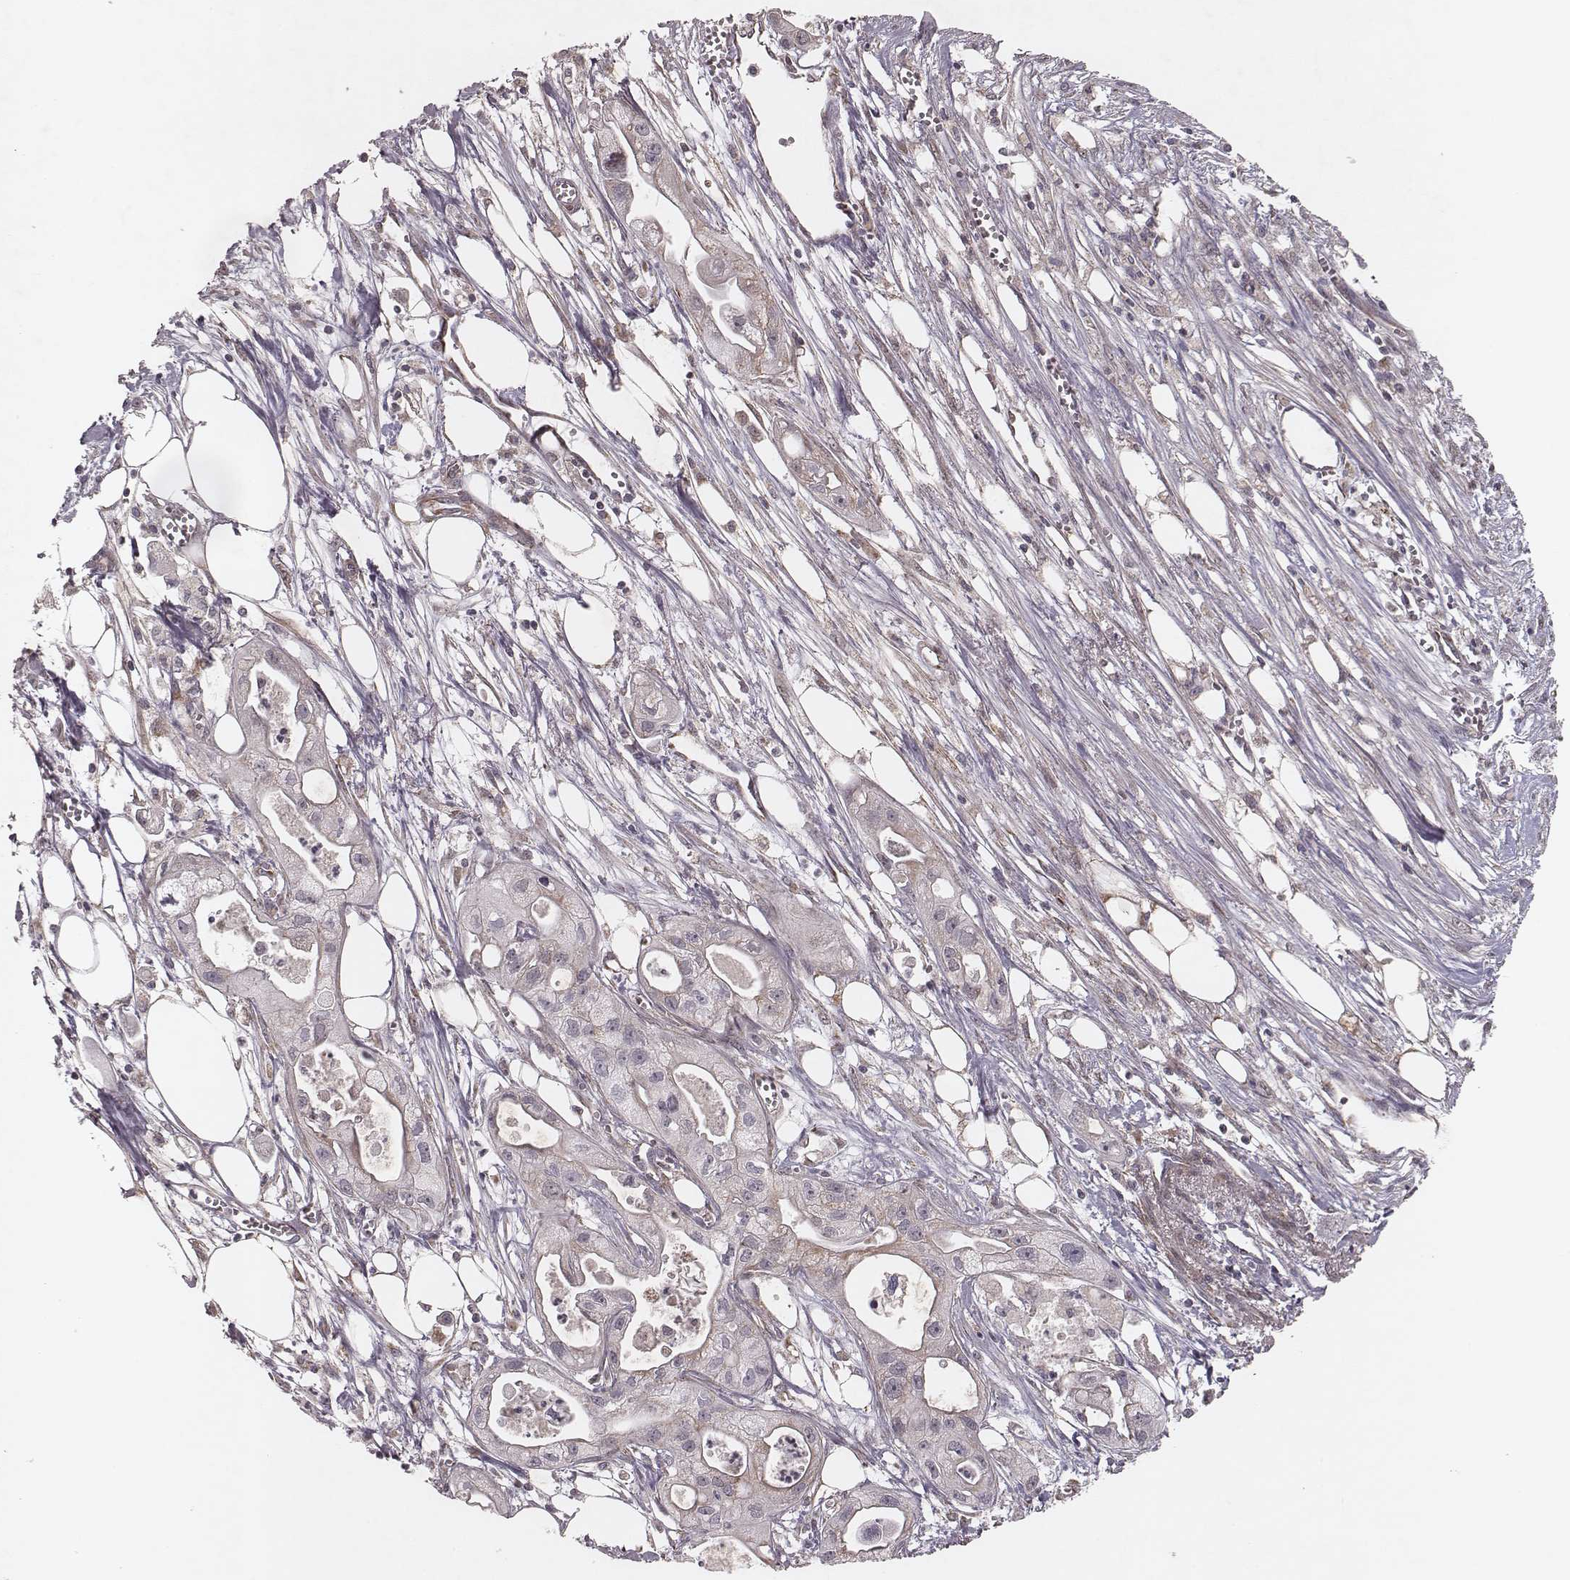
{"staining": {"intensity": "weak", "quantity": "<25%", "location": "cytoplasmic/membranous"}, "tissue": "pancreatic cancer", "cell_type": "Tumor cells", "image_type": "cancer", "snomed": [{"axis": "morphology", "description": "Adenocarcinoma, NOS"}, {"axis": "topography", "description": "Pancreas"}], "caption": "DAB immunohistochemical staining of adenocarcinoma (pancreatic) exhibits no significant positivity in tumor cells.", "gene": "NDUFA7", "patient": {"sex": "male", "age": 70}}